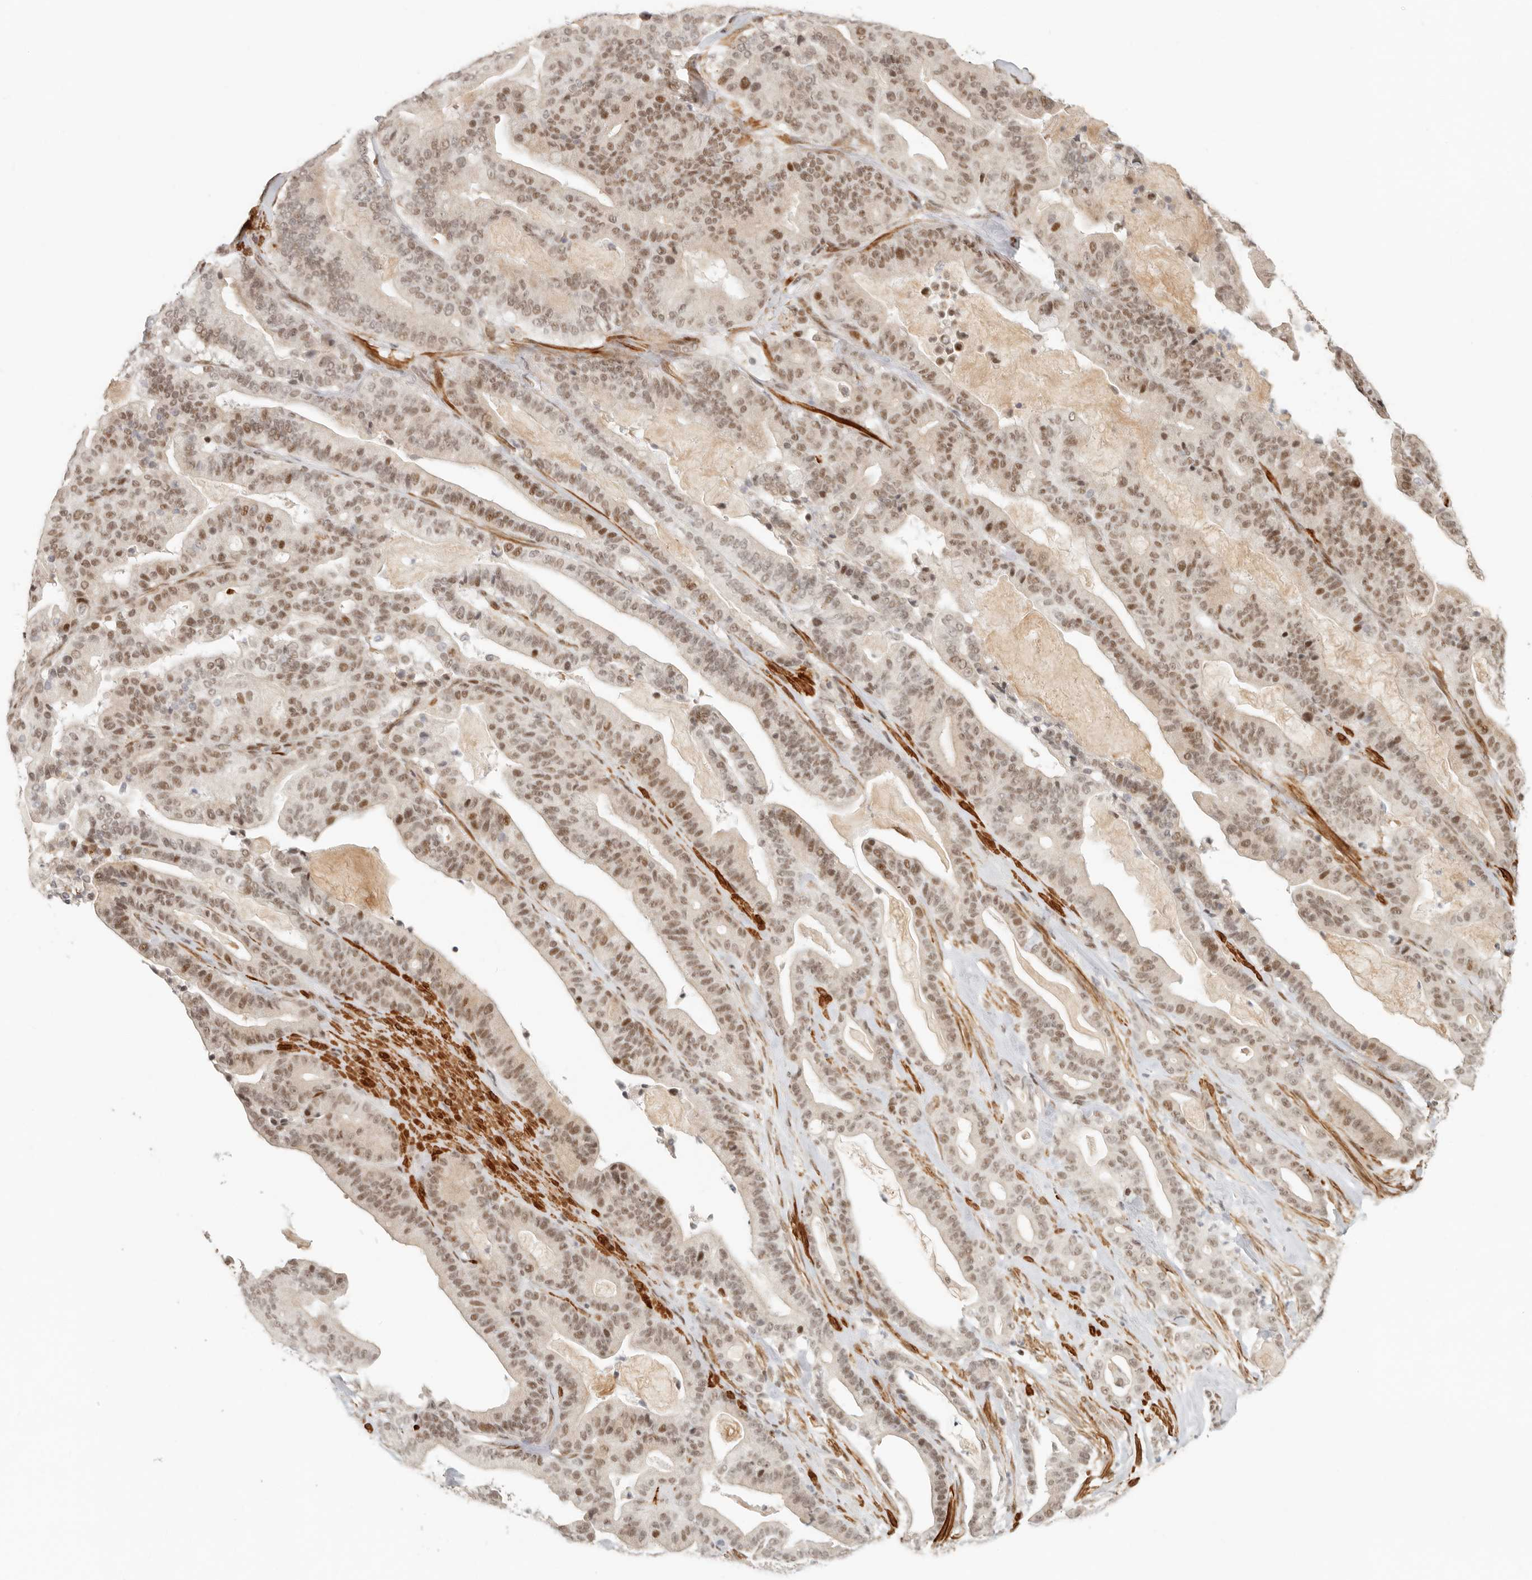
{"staining": {"intensity": "moderate", "quantity": ">75%", "location": "nuclear"}, "tissue": "pancreatic cancer", "cell_type": "Tumor cells", "image_type": "cancer", "snomed": [{"axis": "morphology", "description": "Adenocarcinoma, NOS"}, {"axis": "topography", "description": "Pancreas"}], "caption": "Adenocarcinoma (pancreatic) stained with a protein marker reveals moderate staining in tumor cells.", "gene": "GABPA", "patient": {"sex": "male", "age": 63}}